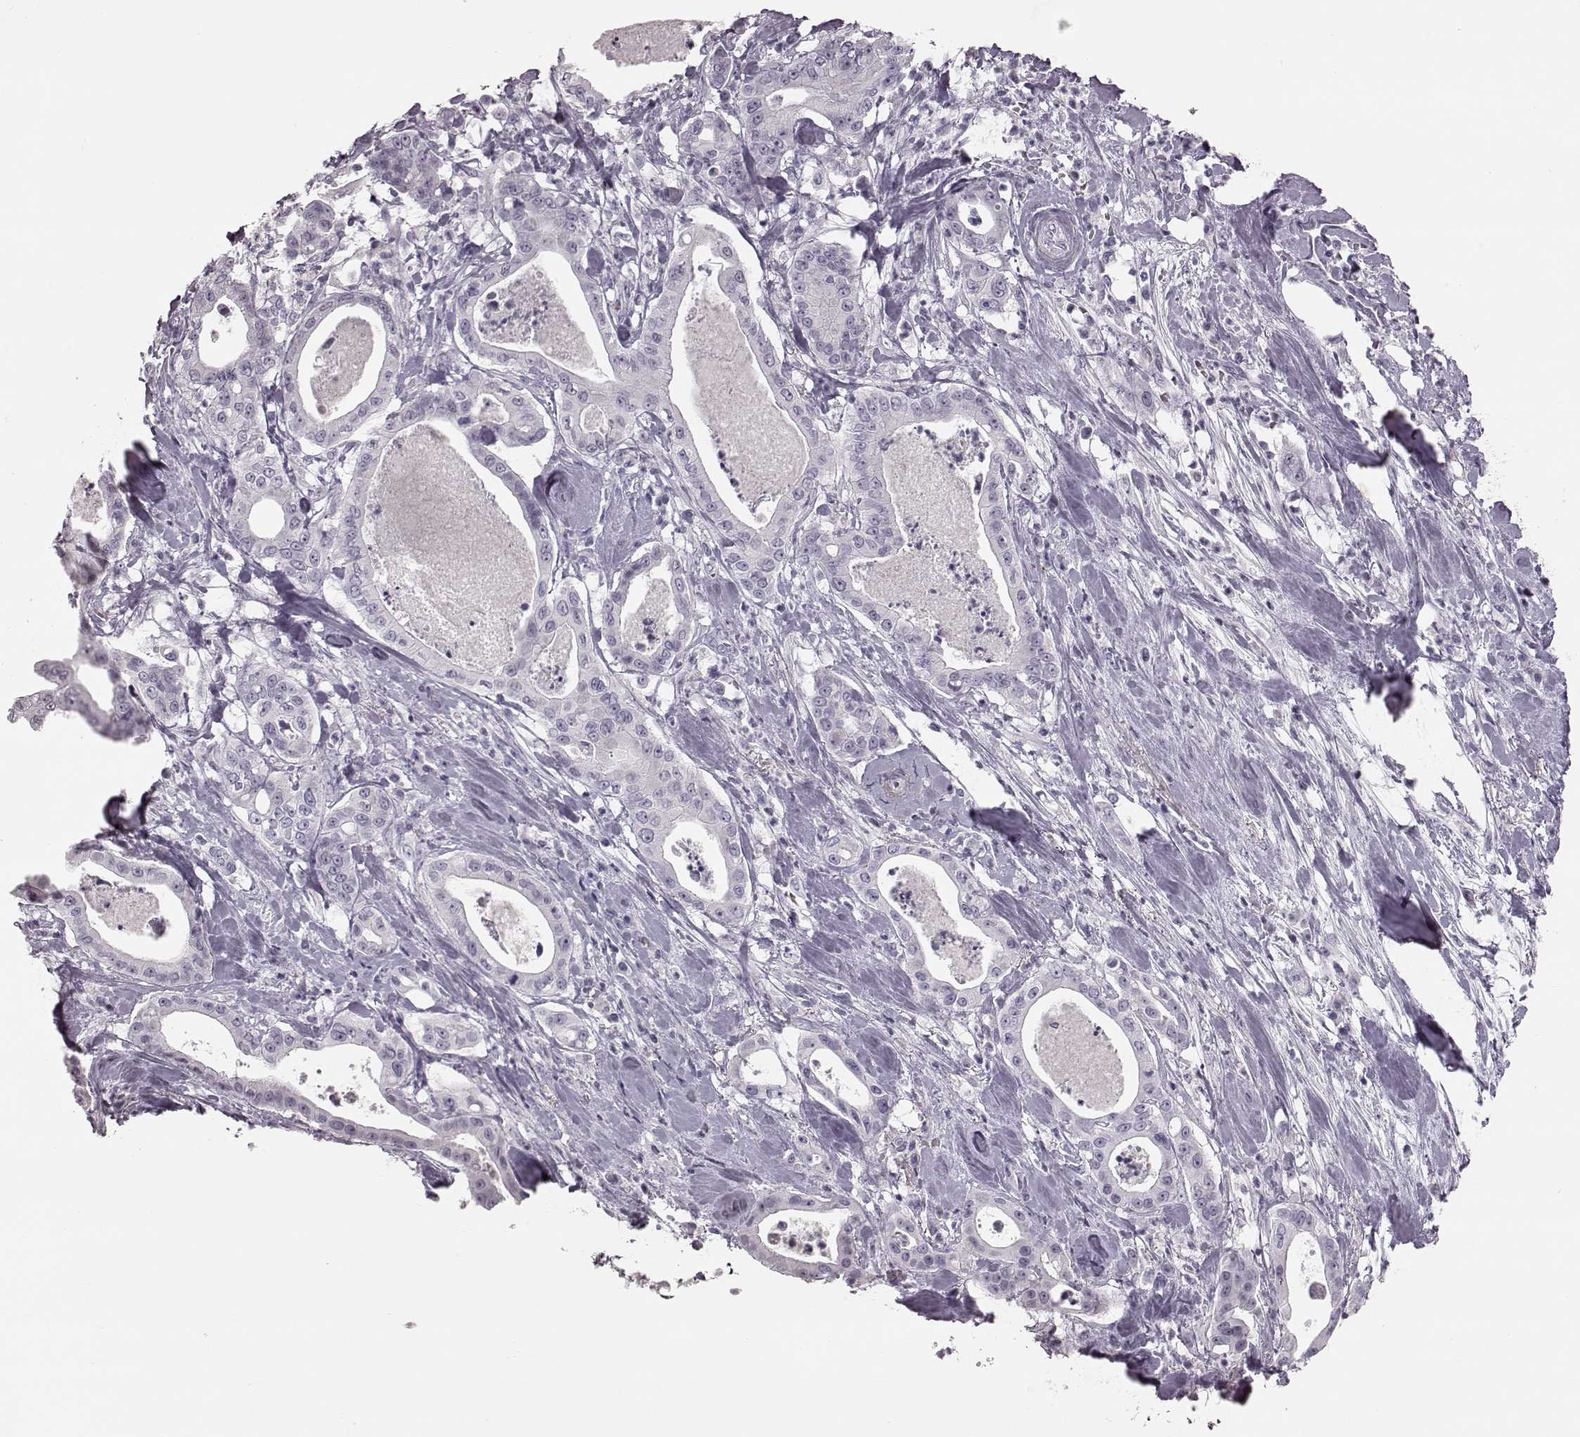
{"staining": {"intensity": "negative", "quantity": "none", "location": "none"}, "tissue": "pancreatic cancer", "cell_type": "Tumor cells", "image_type": "cancer", "snomed": [{"axis": "morphology", "description": "Adenocarcinoma, NOS"}, {"axis": "topography", "description": "Pancreas"}], "caption": "This is an IHC micrograph of pancreatic cancer. There is no staining in tumor cells.", "gene": "ZNF433", "patient": {"sex": "male", "age": 71}}